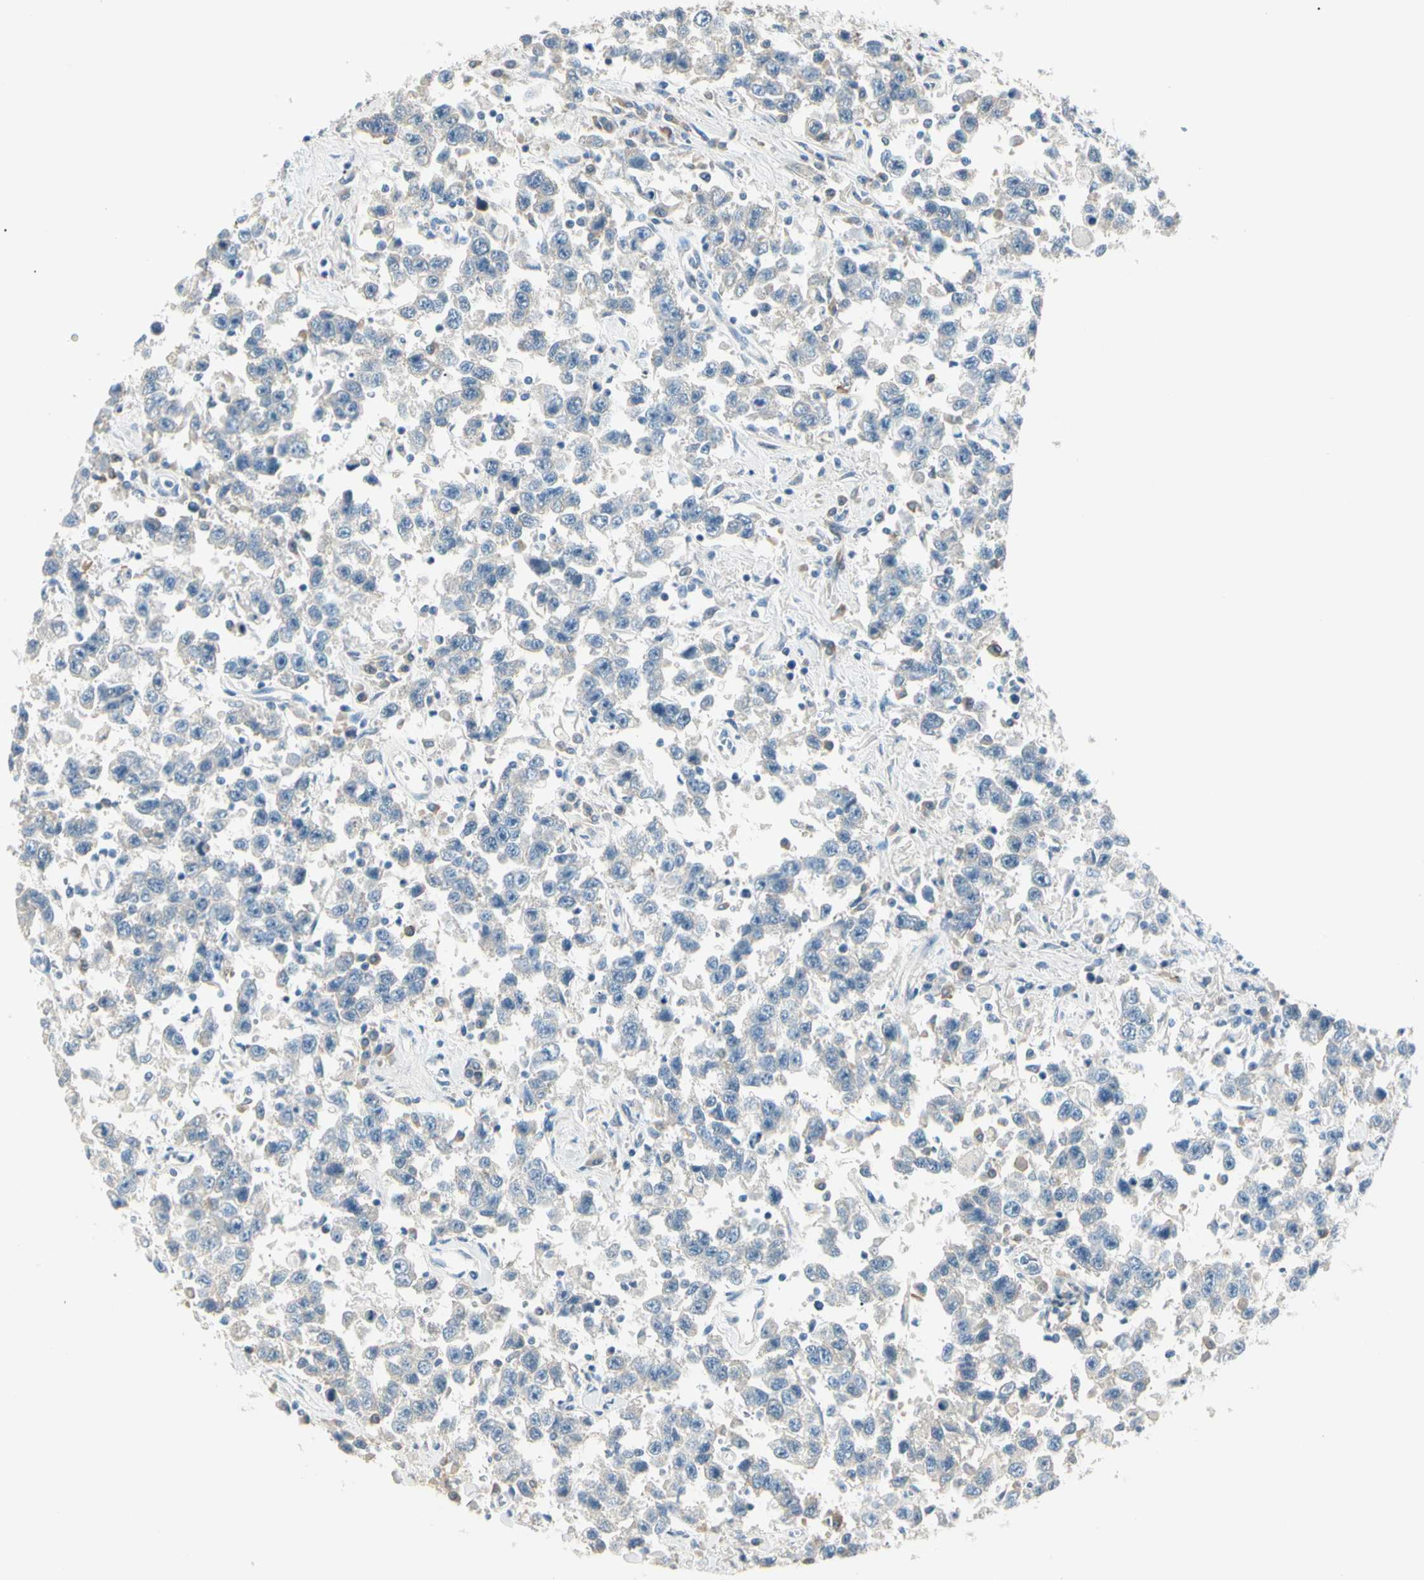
{"staining": {"intensity": "negative", "quantity": "none", "location": "none"}, "tissue": "testis cancer", "cell_type": "Tumor cells", "image_type": "cancer", "snomed": [{"axis": "morphology", "description": "Seminoma, NOS"}, {"axis": "topography", "description": "Testis"}], "caption": "High magnification brightfield microscopy of testis seminoma stained with DAB (brown) and counterstained with hematoxylin (blue): tumor cells show no significant staining. (Brightfield microscopy of DAB immunohistochemistry (IHC) at high magnification).", "gene": "SLC6A15", "patient": {"sex": "male", "age": 41}}